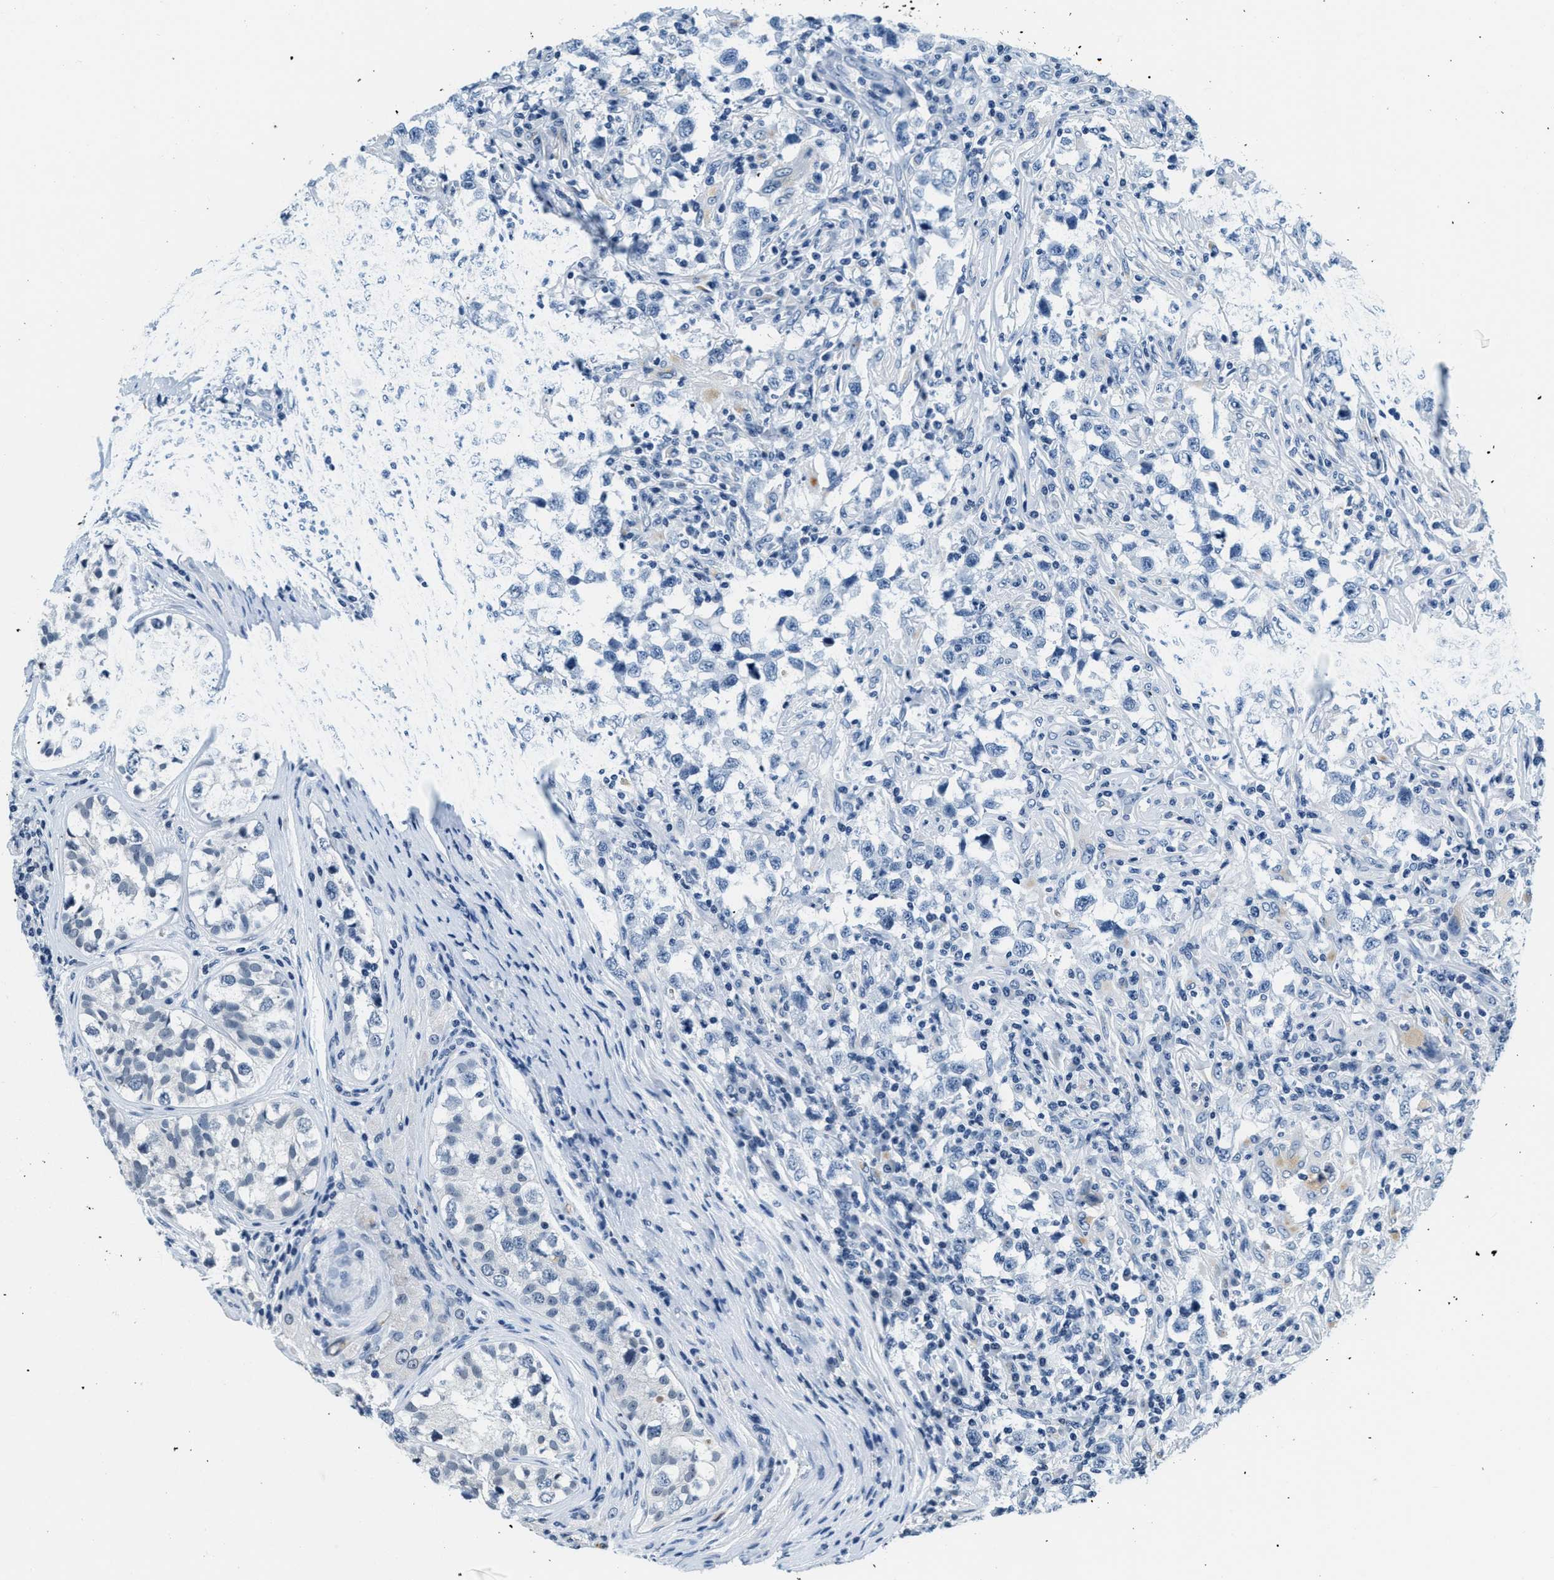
{"staining": {"intensity": "negative", "quantity": "none", "location": "none"}, "tissue": "testis cancer", "cell_type": "Tumor cells", "image_type": "cancer", "snomed": [{"axis": "morphology", "description": "Carcinoma, Embryonal, NOS"}, {"axis": "topography", "description": "Testis"}], "caption": "DAB (3,3'-diaminobenzidine) immunohistochemical staining of human testis embryonal carcinoma demonstrates no significant positivity in tumor cells.", "gene": "CA4", "patient": {"sex": "male", "age": 21}}